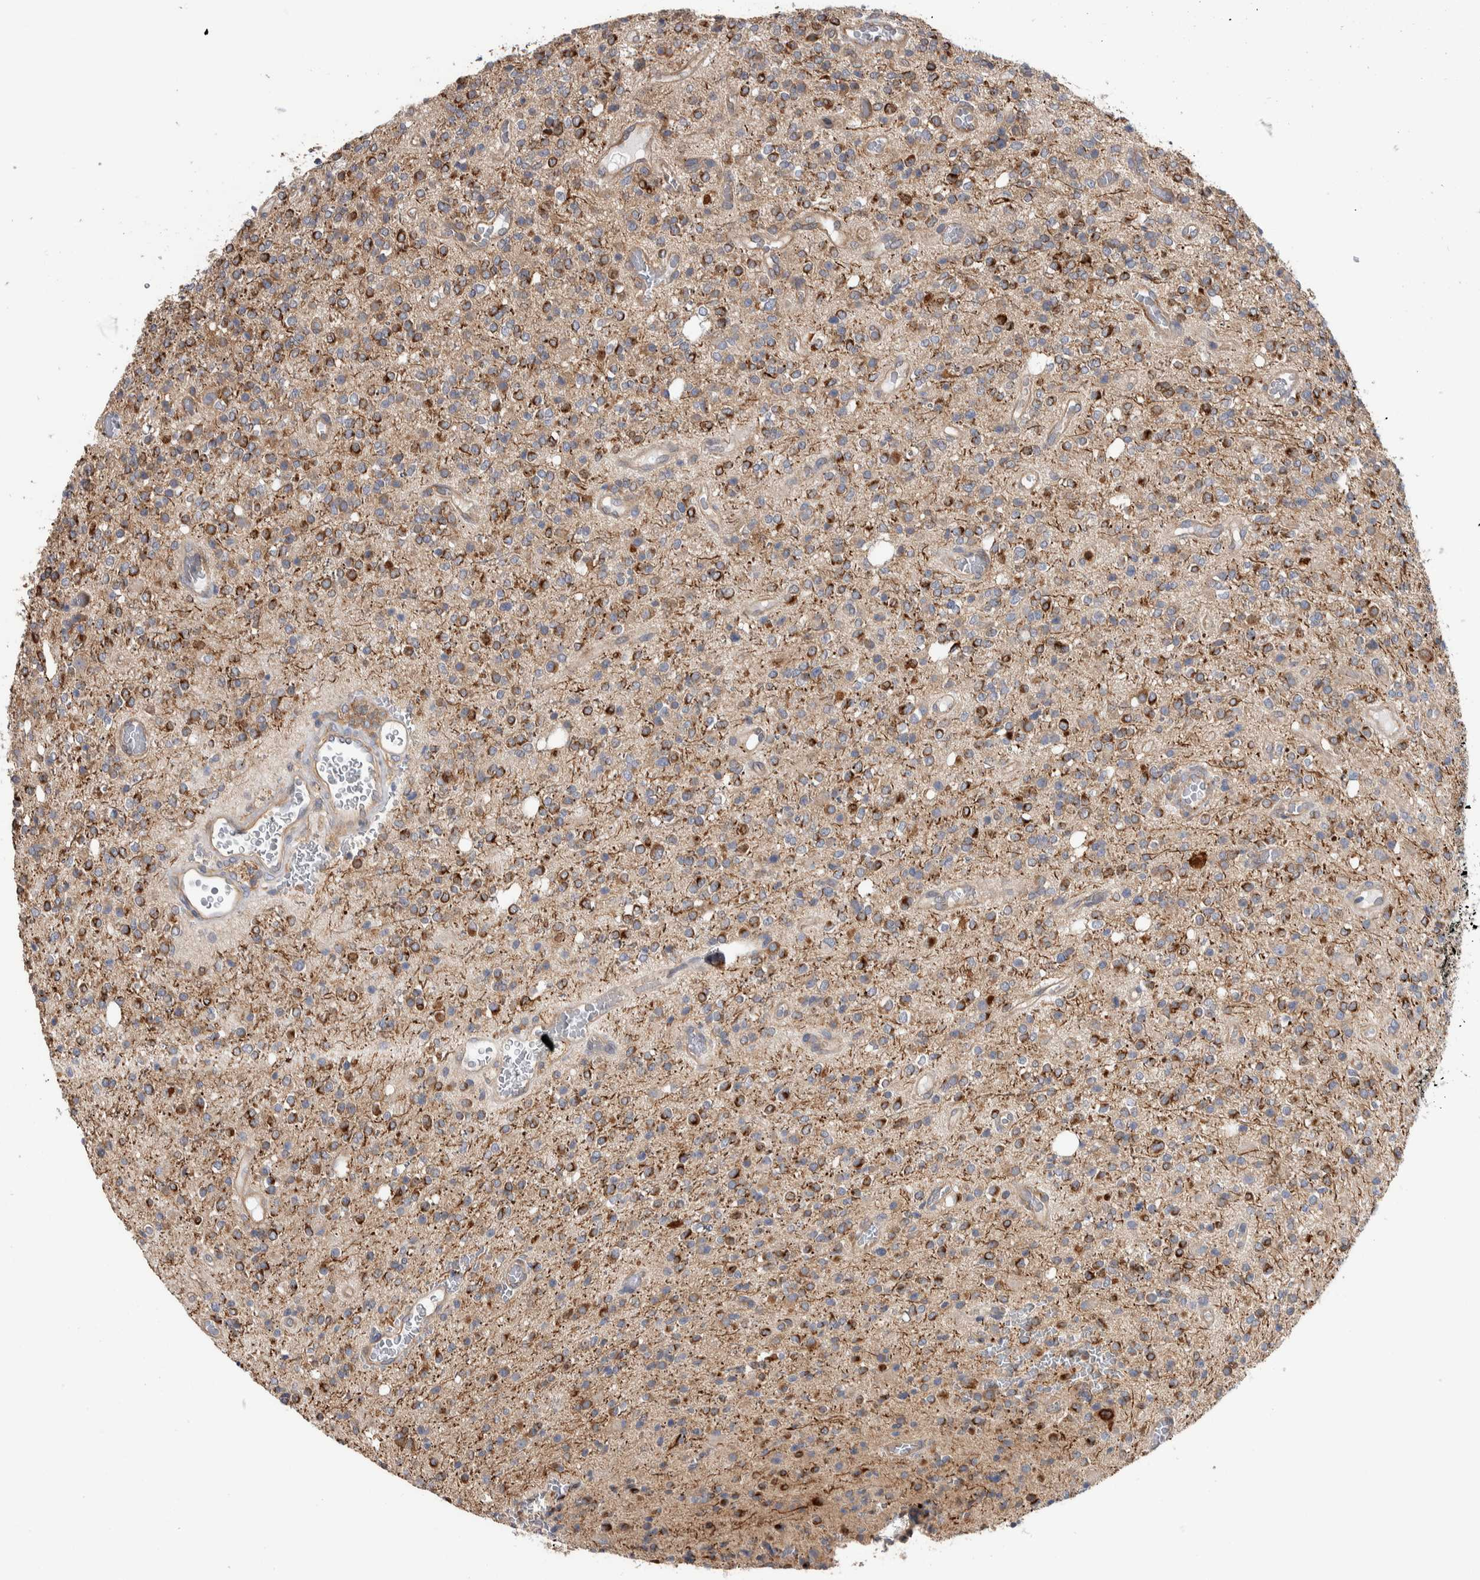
{"staining": {"intensity": "moderate", "quantity": "25%-75%", "location": "cytoplasmic/membranous"}, "tissue": "glioma", "cell_type": "Tumor cells", "image_type": "cancer", "snomed": [{"axis": "morphology", "description": "Glioma, malignant, High grade"}, {"axis": "topography", "description": "Brain"}], "caption": "Brown immunohistochemical staining in malignant glioma (high-grade) reveals moderate cytoplasmic/membranous expression in about 25%-75% of tumor cells.", "gene": "SDCBP", "patient": {"sex": "male", "age": 34}}